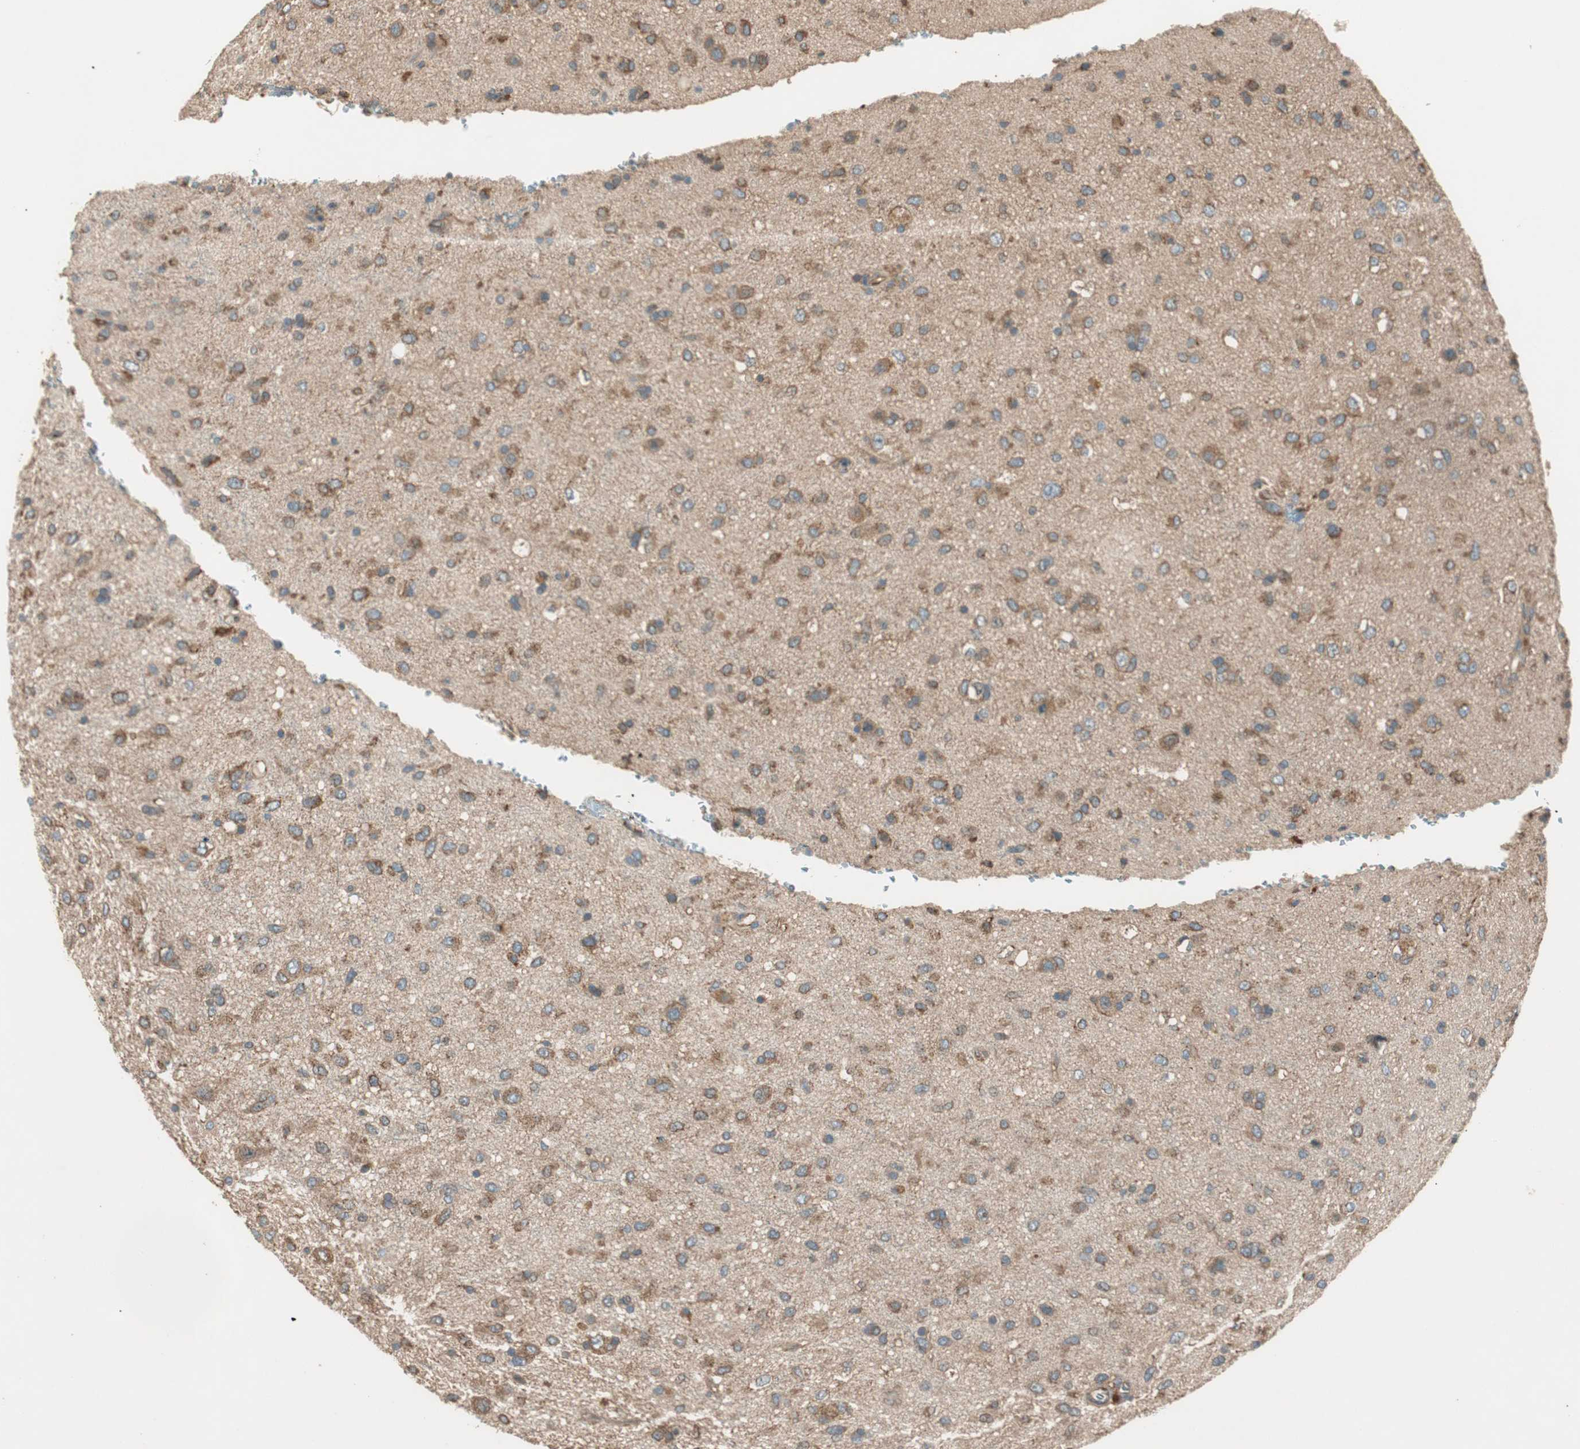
{"staining": {"intensity": "moderate", "quantity": ">75%", "location": "cytoplasmic/membranous"}, "tissue": "glioma", "cell_type": "Tumor cells", "image_type": "cancer", "snomed": [{"axis": "morphology", "description": "Glioma, malignant, Low grade"}, {"axis": "topography", "description": "Brain"}], "caption": "Tumor cells exhibit medium levels of moderate cytoplasmic/membranous expression in about >75% of cells in glioma.", "gene": "CC2D1A", "patient": {"sex": "male", "age": 77}}